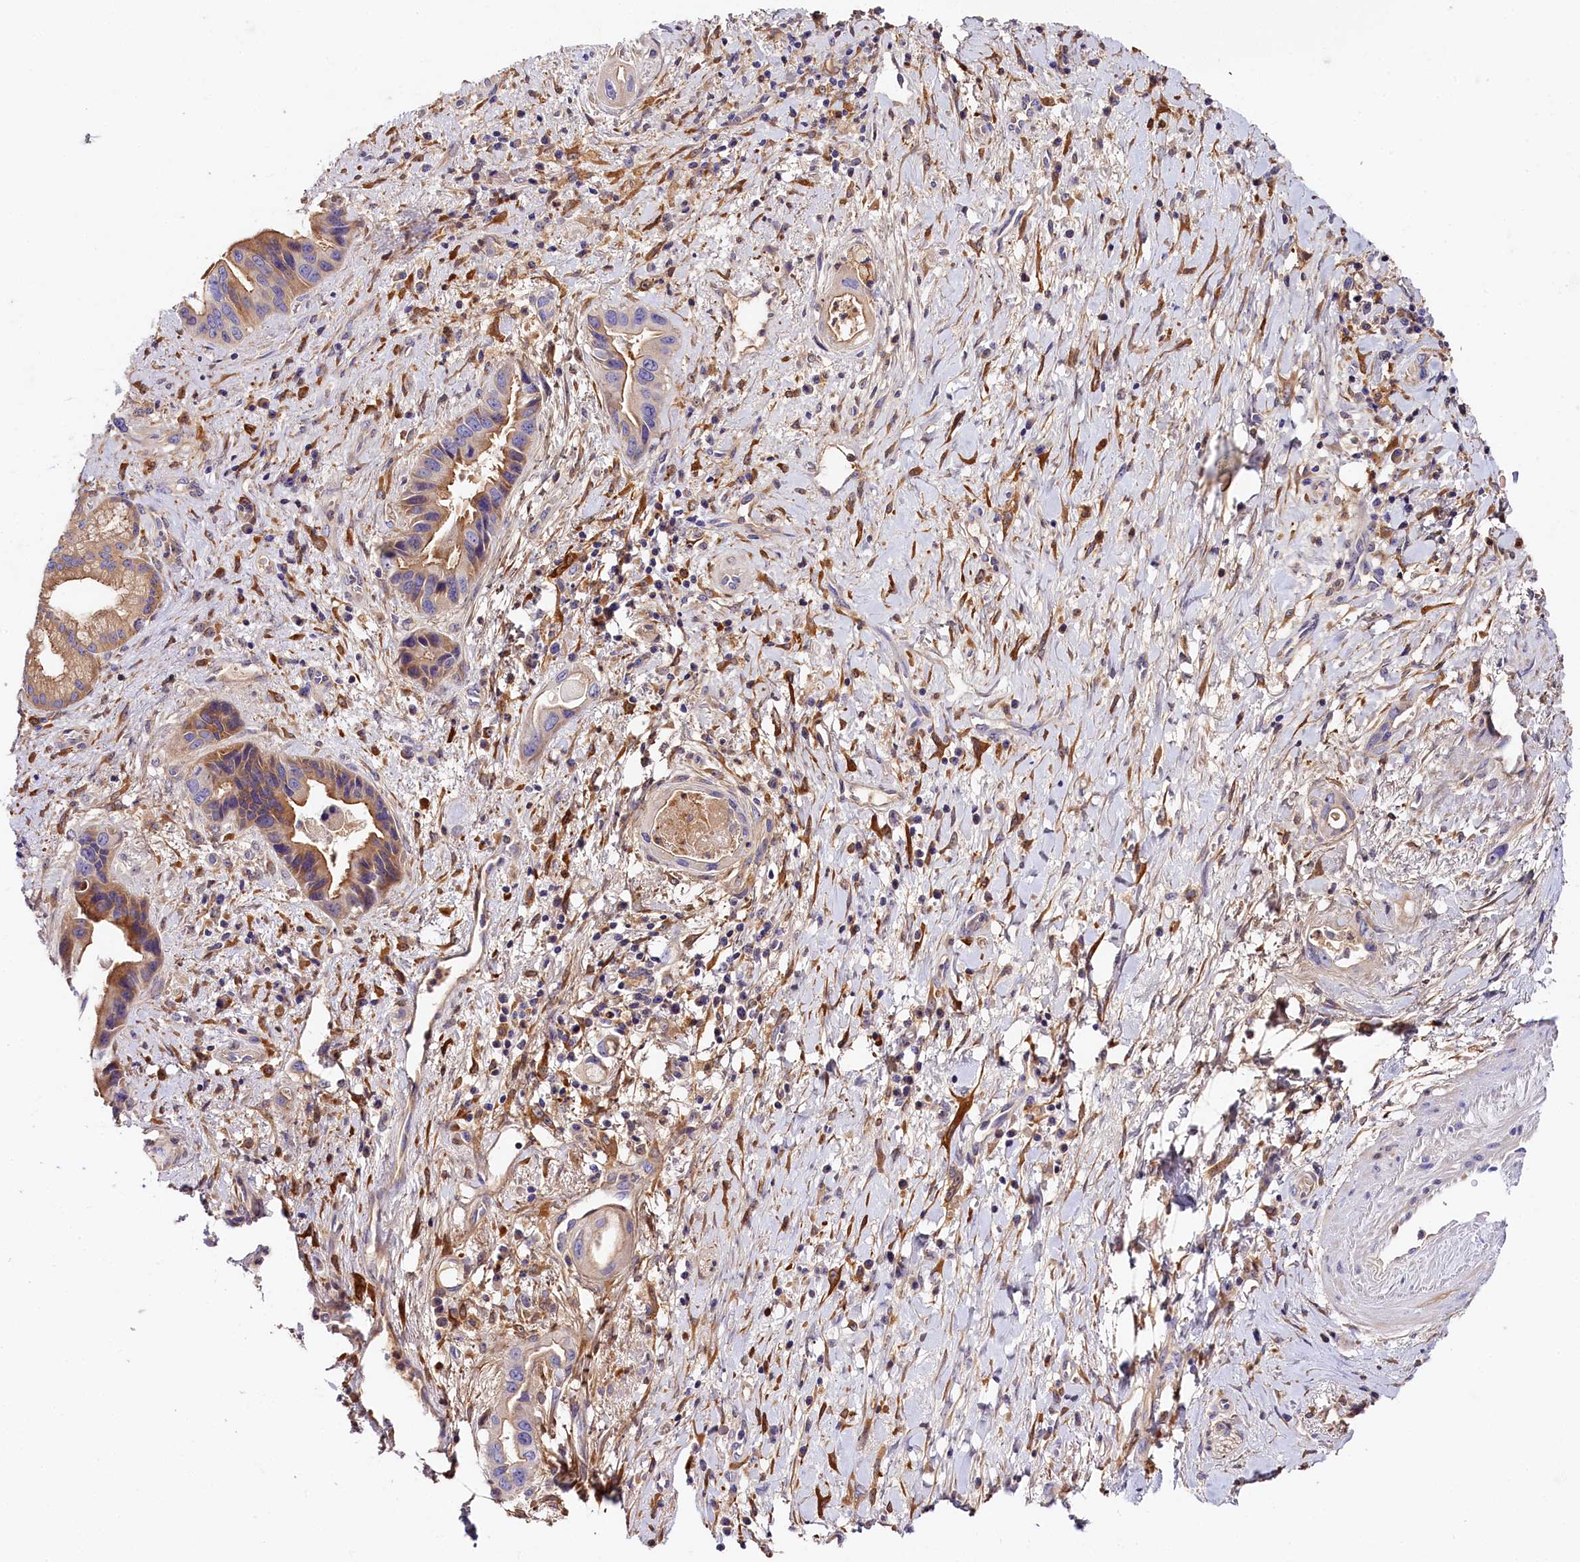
{"staining": {"intensity": "moderate", "quantity": "25%-75%", "location": "cytoplasmic/membranous"}, "tissue": "pancreatic cancer", "cell_type": "Tumor cells", "image_type": "cancer", "snomed": [{"axis": "morphology", "description": "Adenocarcinoma, NOS"}, {"axis": "topography", "description": "Pancreas"}], "caption": "A high-resolution micrograph shows IHC staining of pancreatic cancer, which exhibits moderate cytoplasmic/membranous positivity in approximately 25%-75% of tumor cells.", "gene": "KATNB1", "patient": {"sex": "female", "age": 77}}